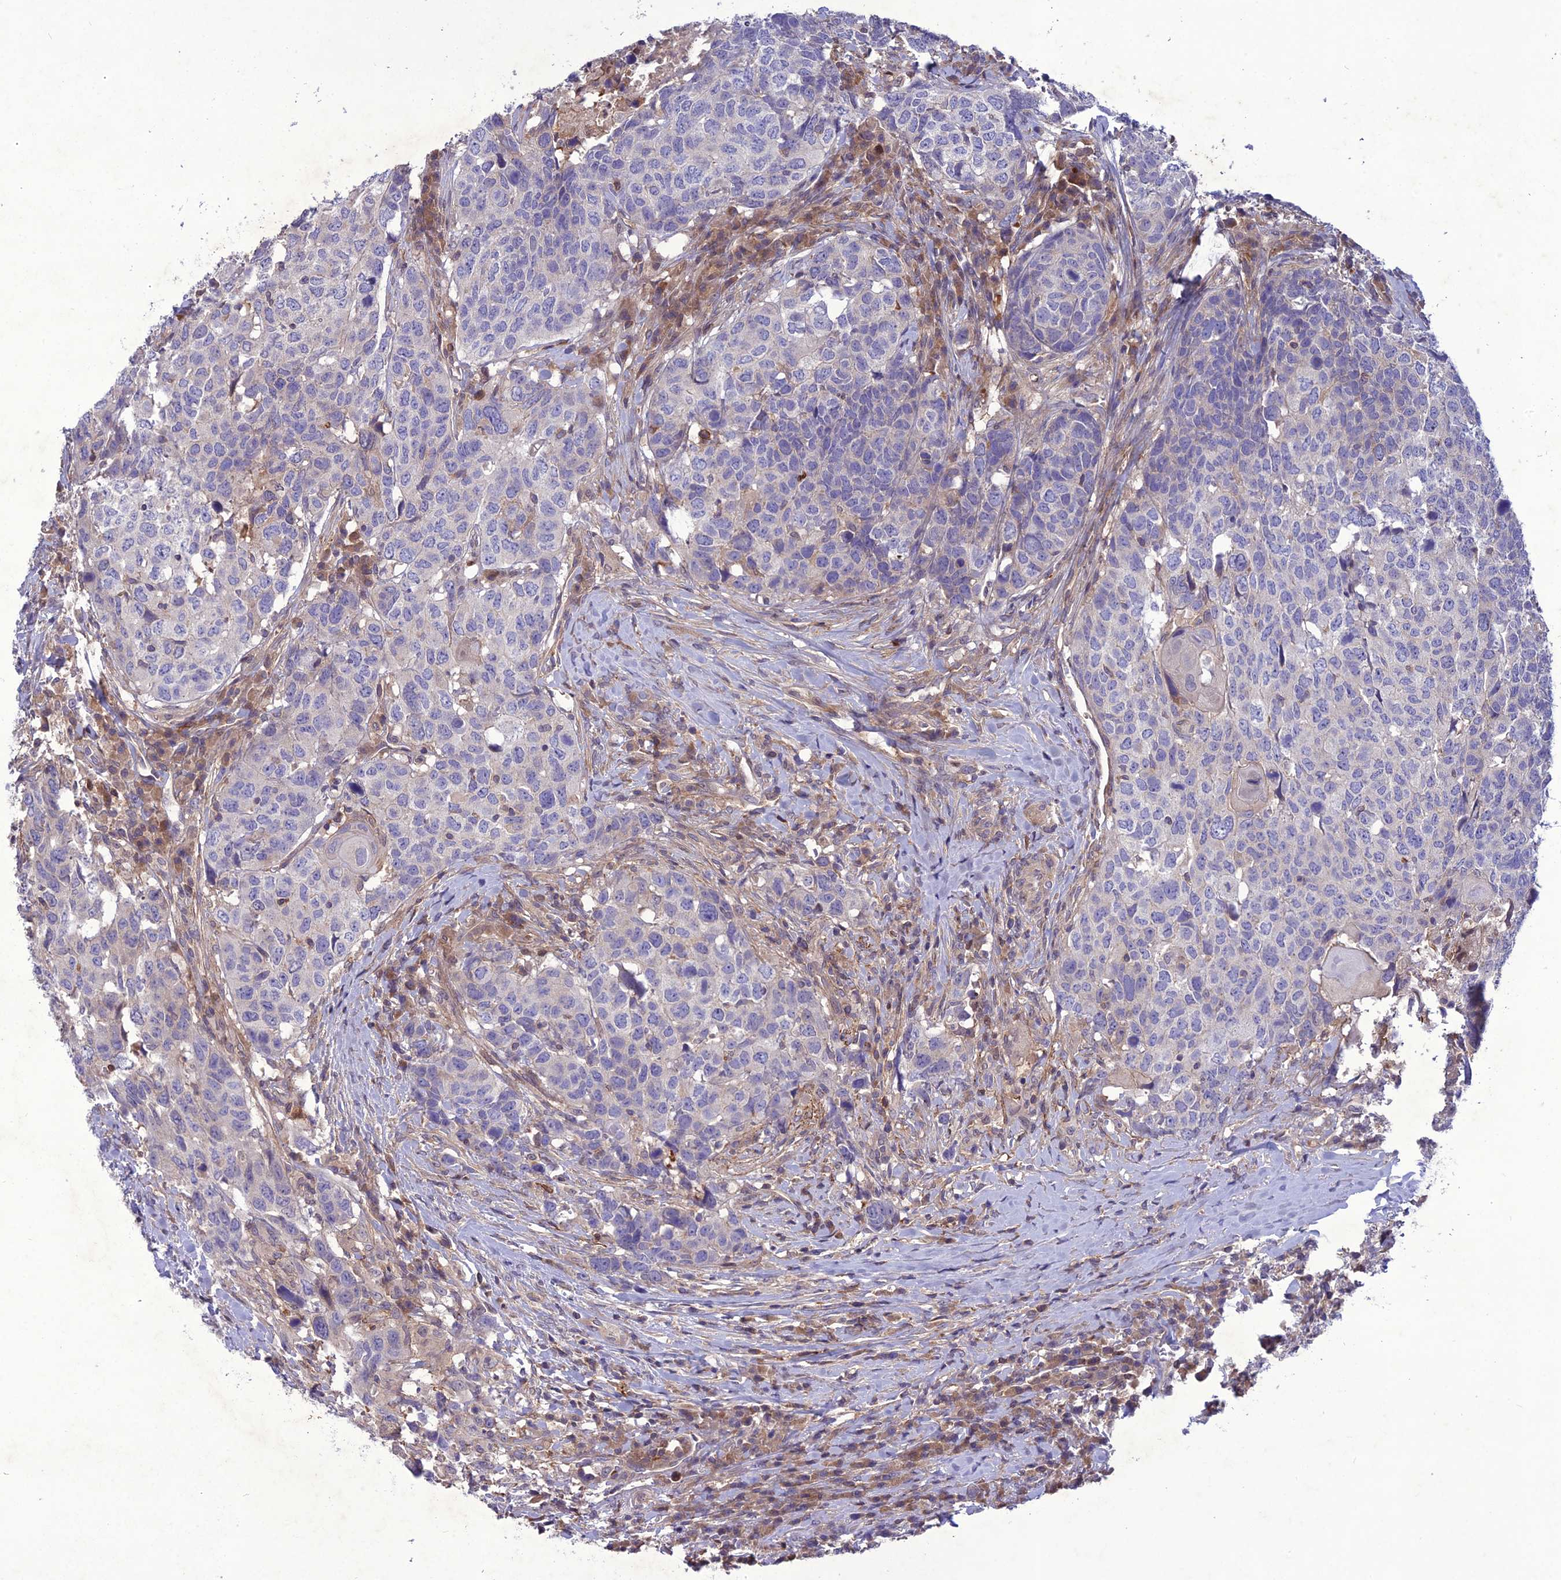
{"staining": {"intensity": "negative", "quantity": "none", "location": "none"}, "tissue": "head and neck cancer", "cell_type": "Tumor cells", "image_type": "cancer", "snomed": [{"axis": "morphology", "description": "Squamous cell carcinoma, NOS"}, {"axis": "topography", "description": "Head-Neck"}], "caption": "Photomicrograph shows no protein expression in tumor cells of head and neck cancer (squamous cell carcinoma) tissue. The staining was performed using DAB (3,3'-diaminobenzidine) to visualize the protein expression in brown, while the nuclei were stained in blue with hematoxylin (Magnification: 20x).", "gene": "GDF6", "patient": {"sex": "male", "age": 66}}